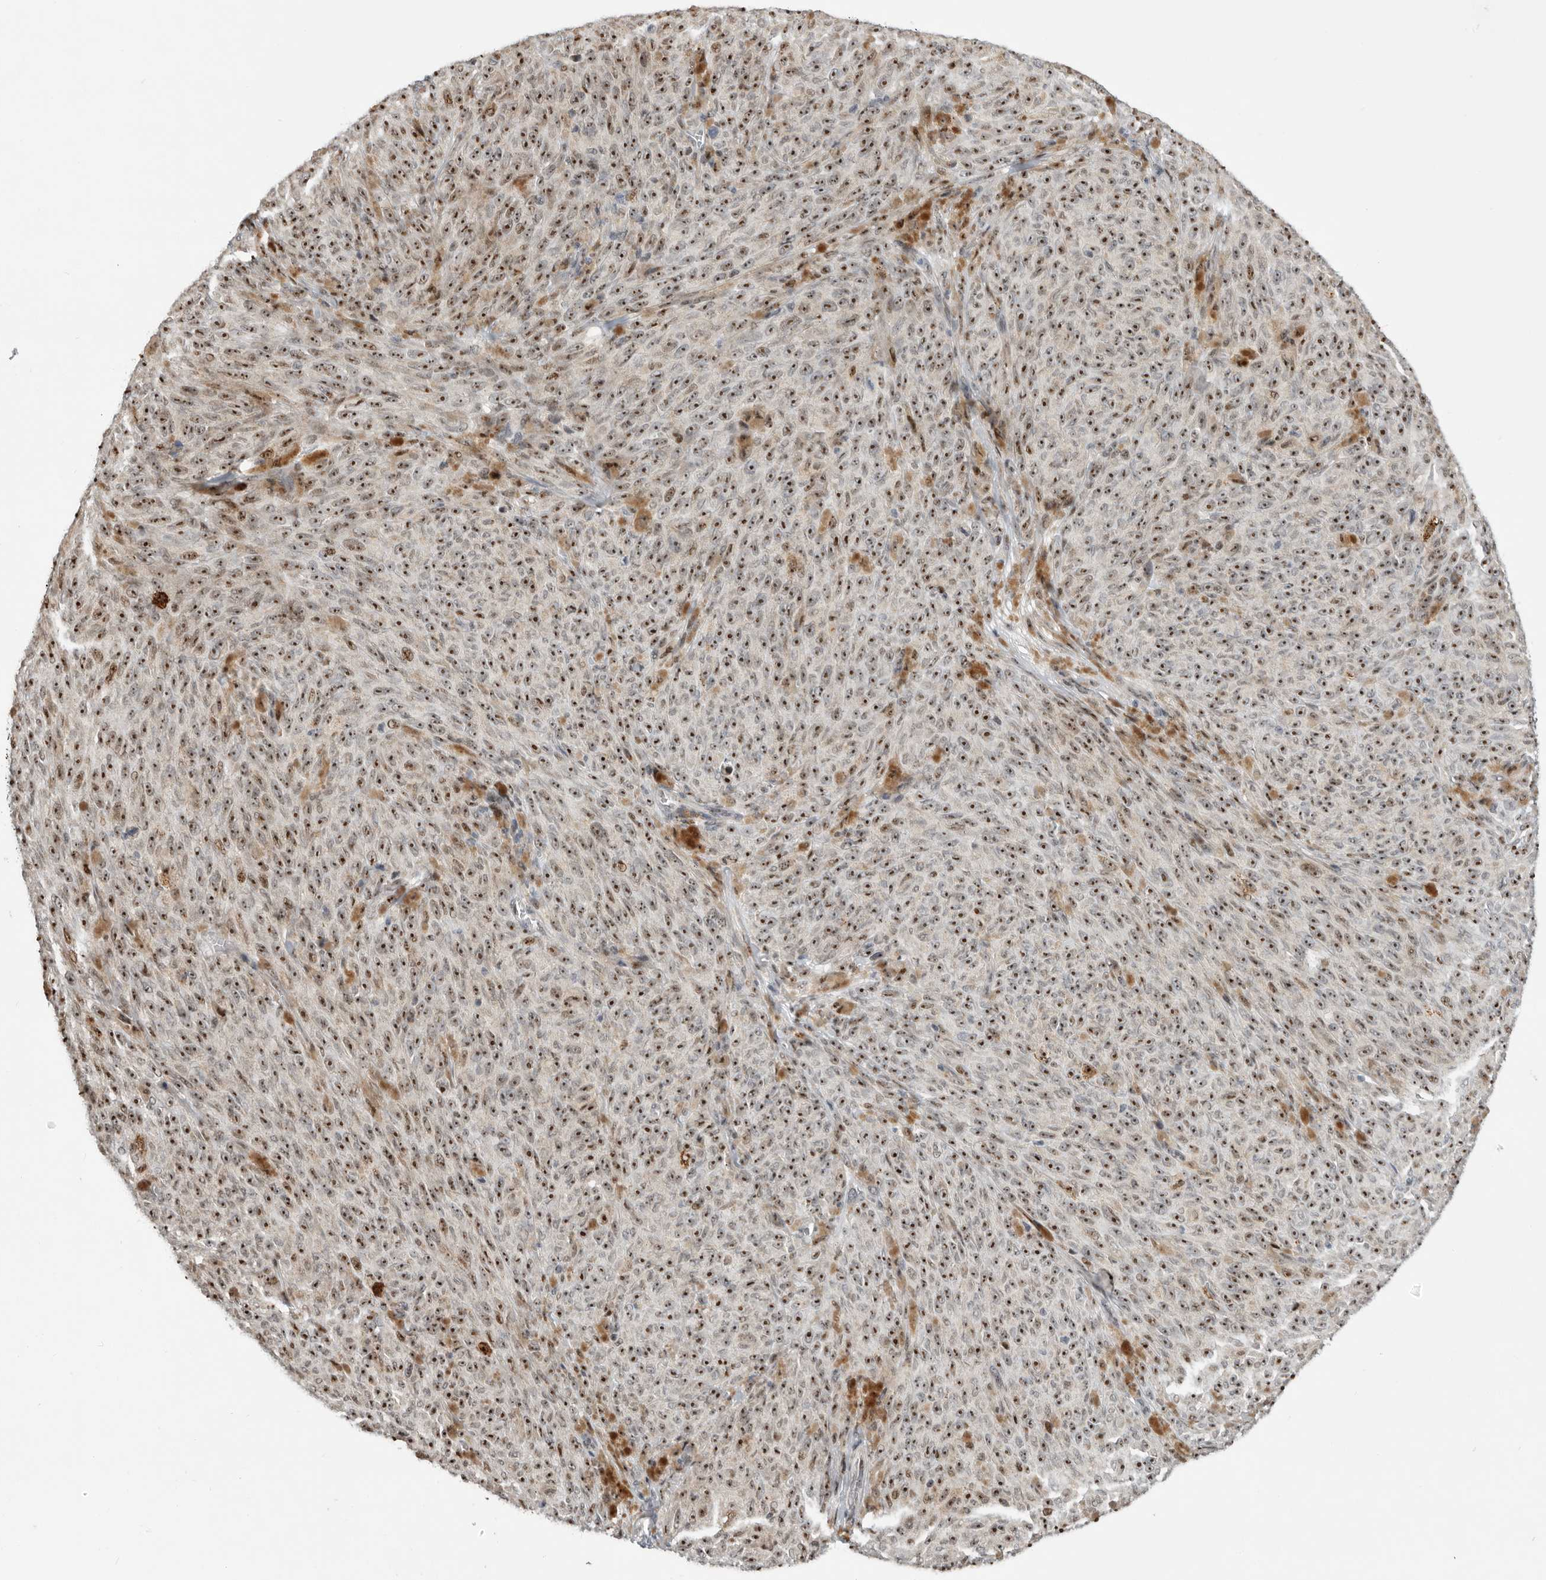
{"staining": {"intensity": "moderate", "quantity": ">75%", "location": "nuclear"}, "tissue": "melanoma", "cell_type": "Tumor cells", "image_type": "cancer", "snomed": [{"axis": "morphology", "description": "Malignant melanoma, NOS"}, {"axis": "topography", "description": "Skin"}], "caption": "Melanoma tissue displays moderate nuclear positivity in approximately >75% of tumor cells", "gene": "PCMTD1", "patient": {"sex": "female", "age": 82}}